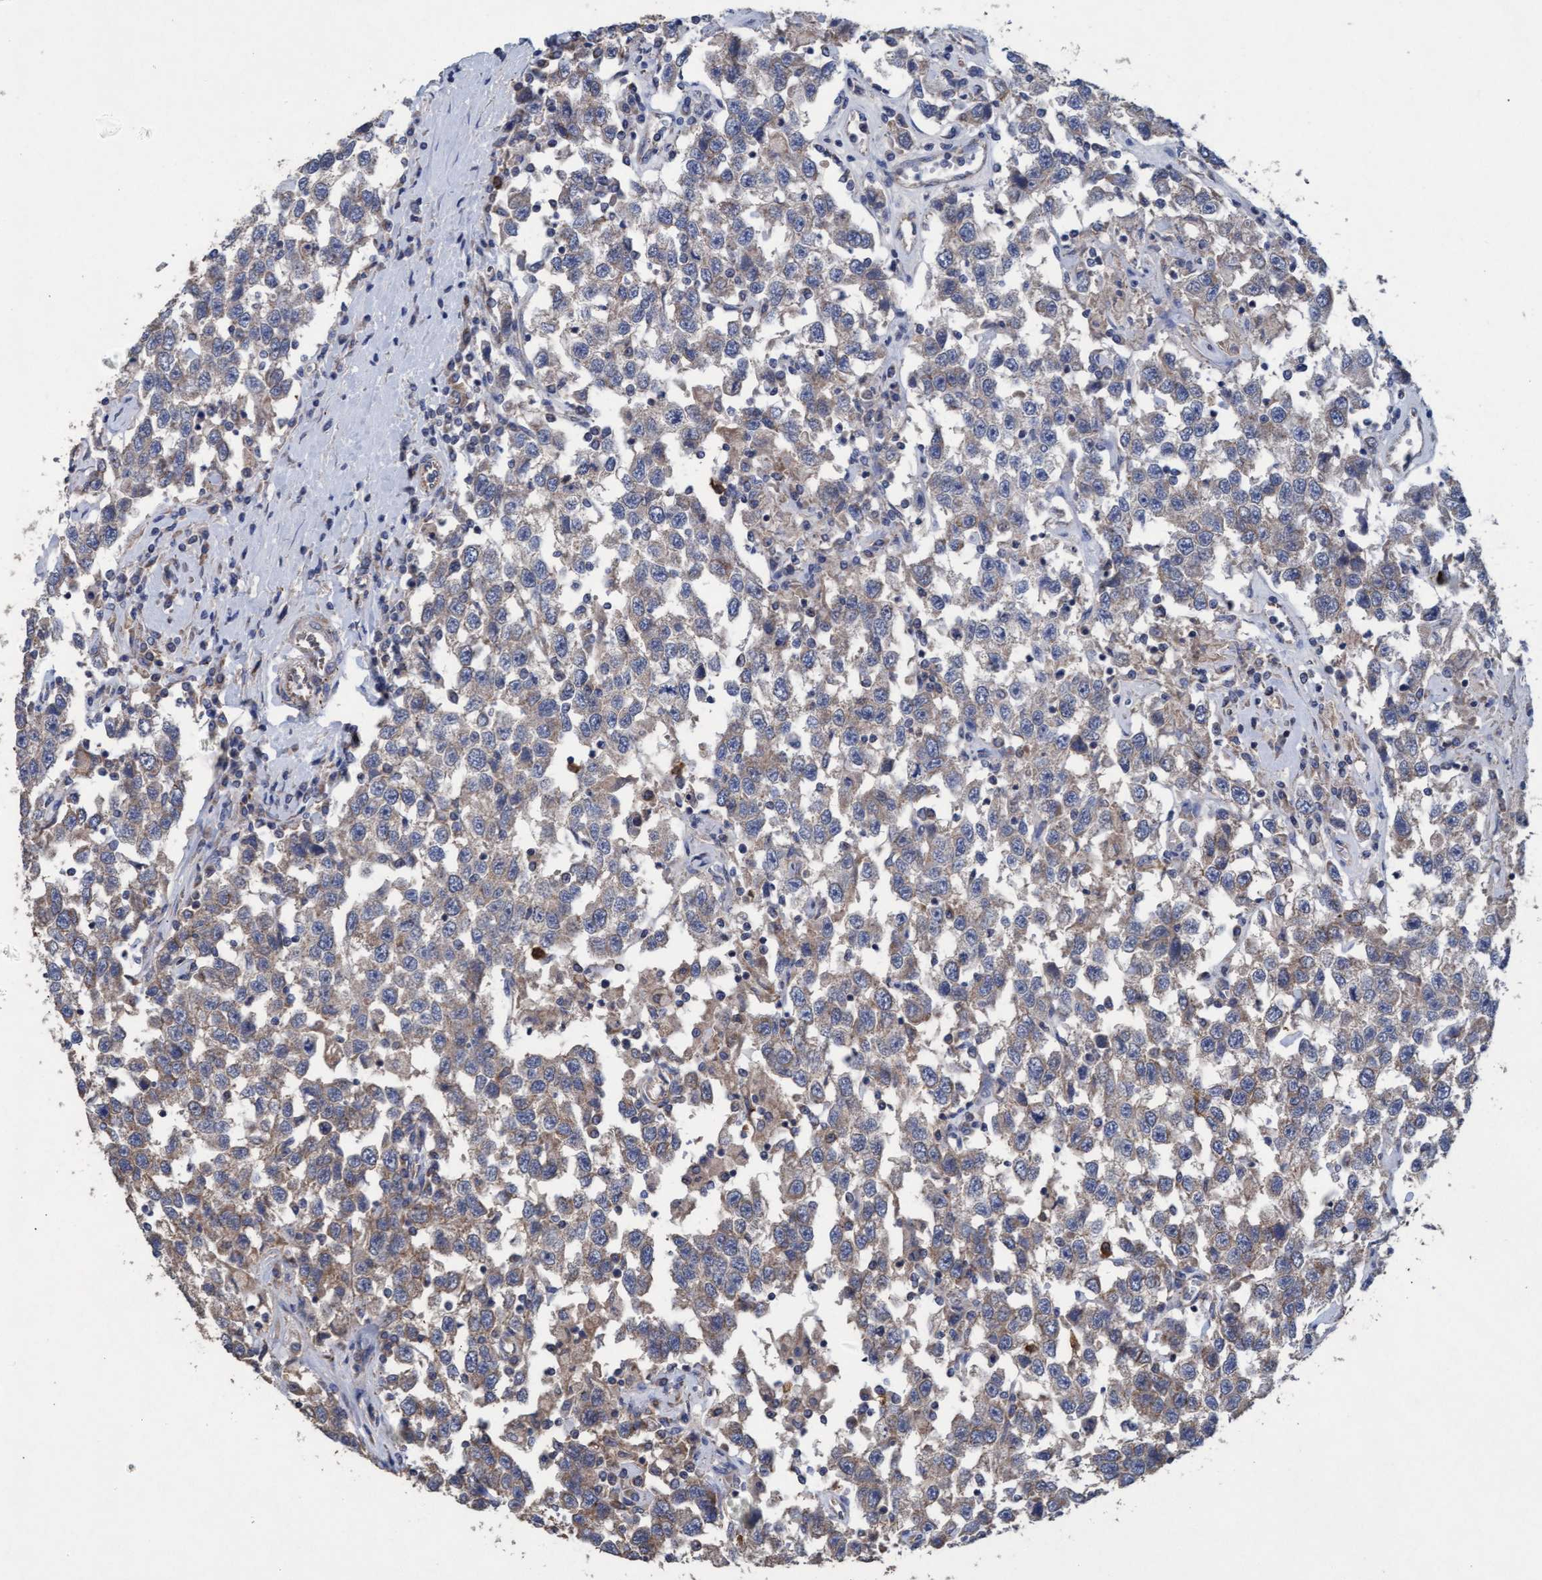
{"staining": {"intensity": "weak", "quantity": "25%-75%", "location": "cytoplasmic/membranous"}, "tissue": "testis cancer", "cell_type": "Tumor cells", "image_type": "cancer", "snomed": [{"axis": "morphology", "description": "Seminoma, NOS"}, {"axis": "topography", "description": "Testis"}], "caption": "Immunohistochemistry histopathology image of seminoma (testis) stained for a protein (brown), which reveals low levels of weak cytoplasmic/membranous positivity in approximately 25%-75% of tumor cells.", "gene": "MRPL38", "patient": {"sex": "male", "age": 41}}